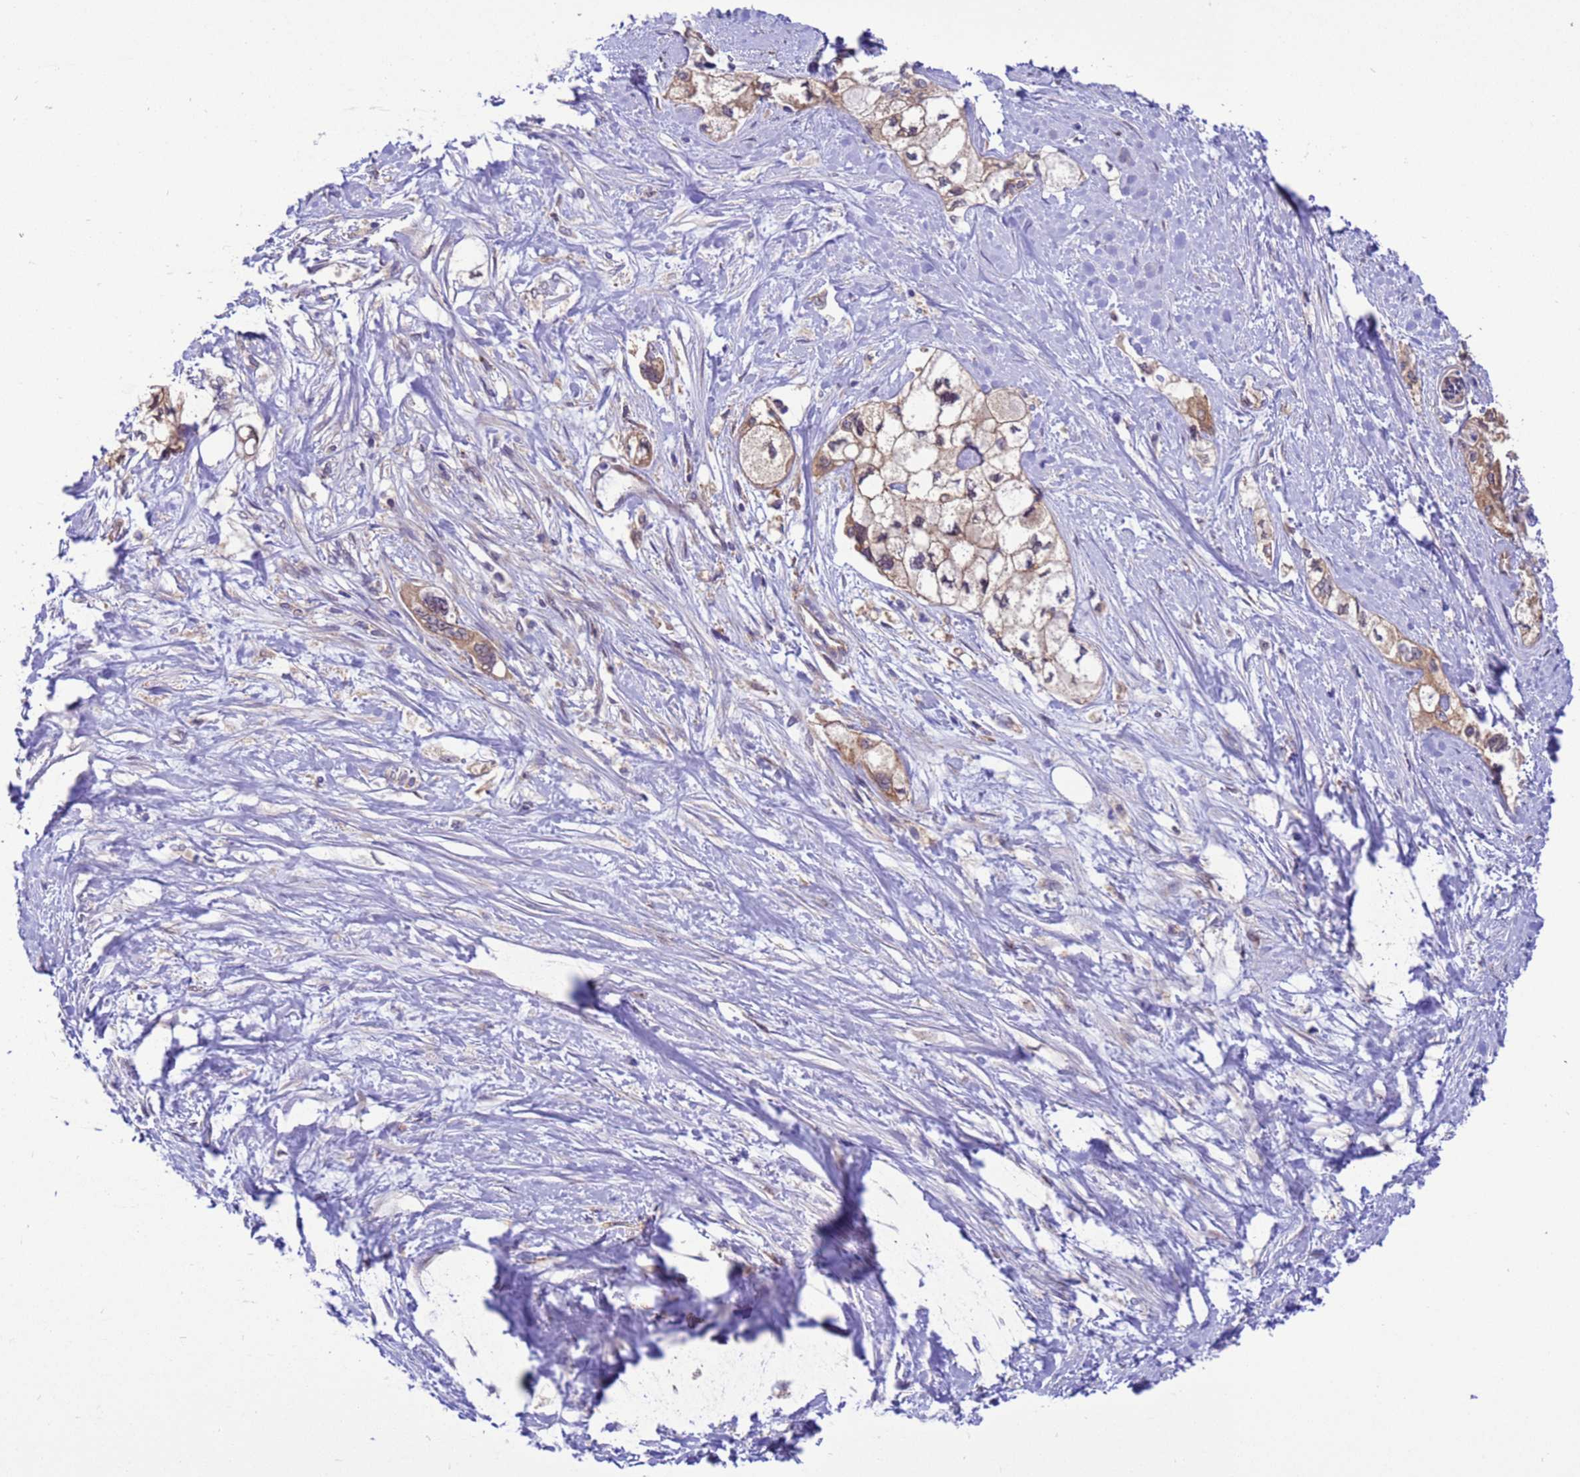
{"staining": {"intensity": "moderate", "quantity": ">75%", "location": "cytoplasmic/membranous"}, "tissue": "pancreatic cancer", "cell_type": "Tumor cells", "image_type": "cancer", "snomed": [{"axis": "morphology", "description": "Adenocarcinoma, NOS"}, {"axis": "topography", "description": "Pancreas"}], "caption": "A brown stain shows moderate cytoplasmic/membranous positivity of a protein in human adenocarcinoma (pancreatic) tumor cells.", "gene": "ARHGAP12", "patient": {"sex": "male", "age": 70}}